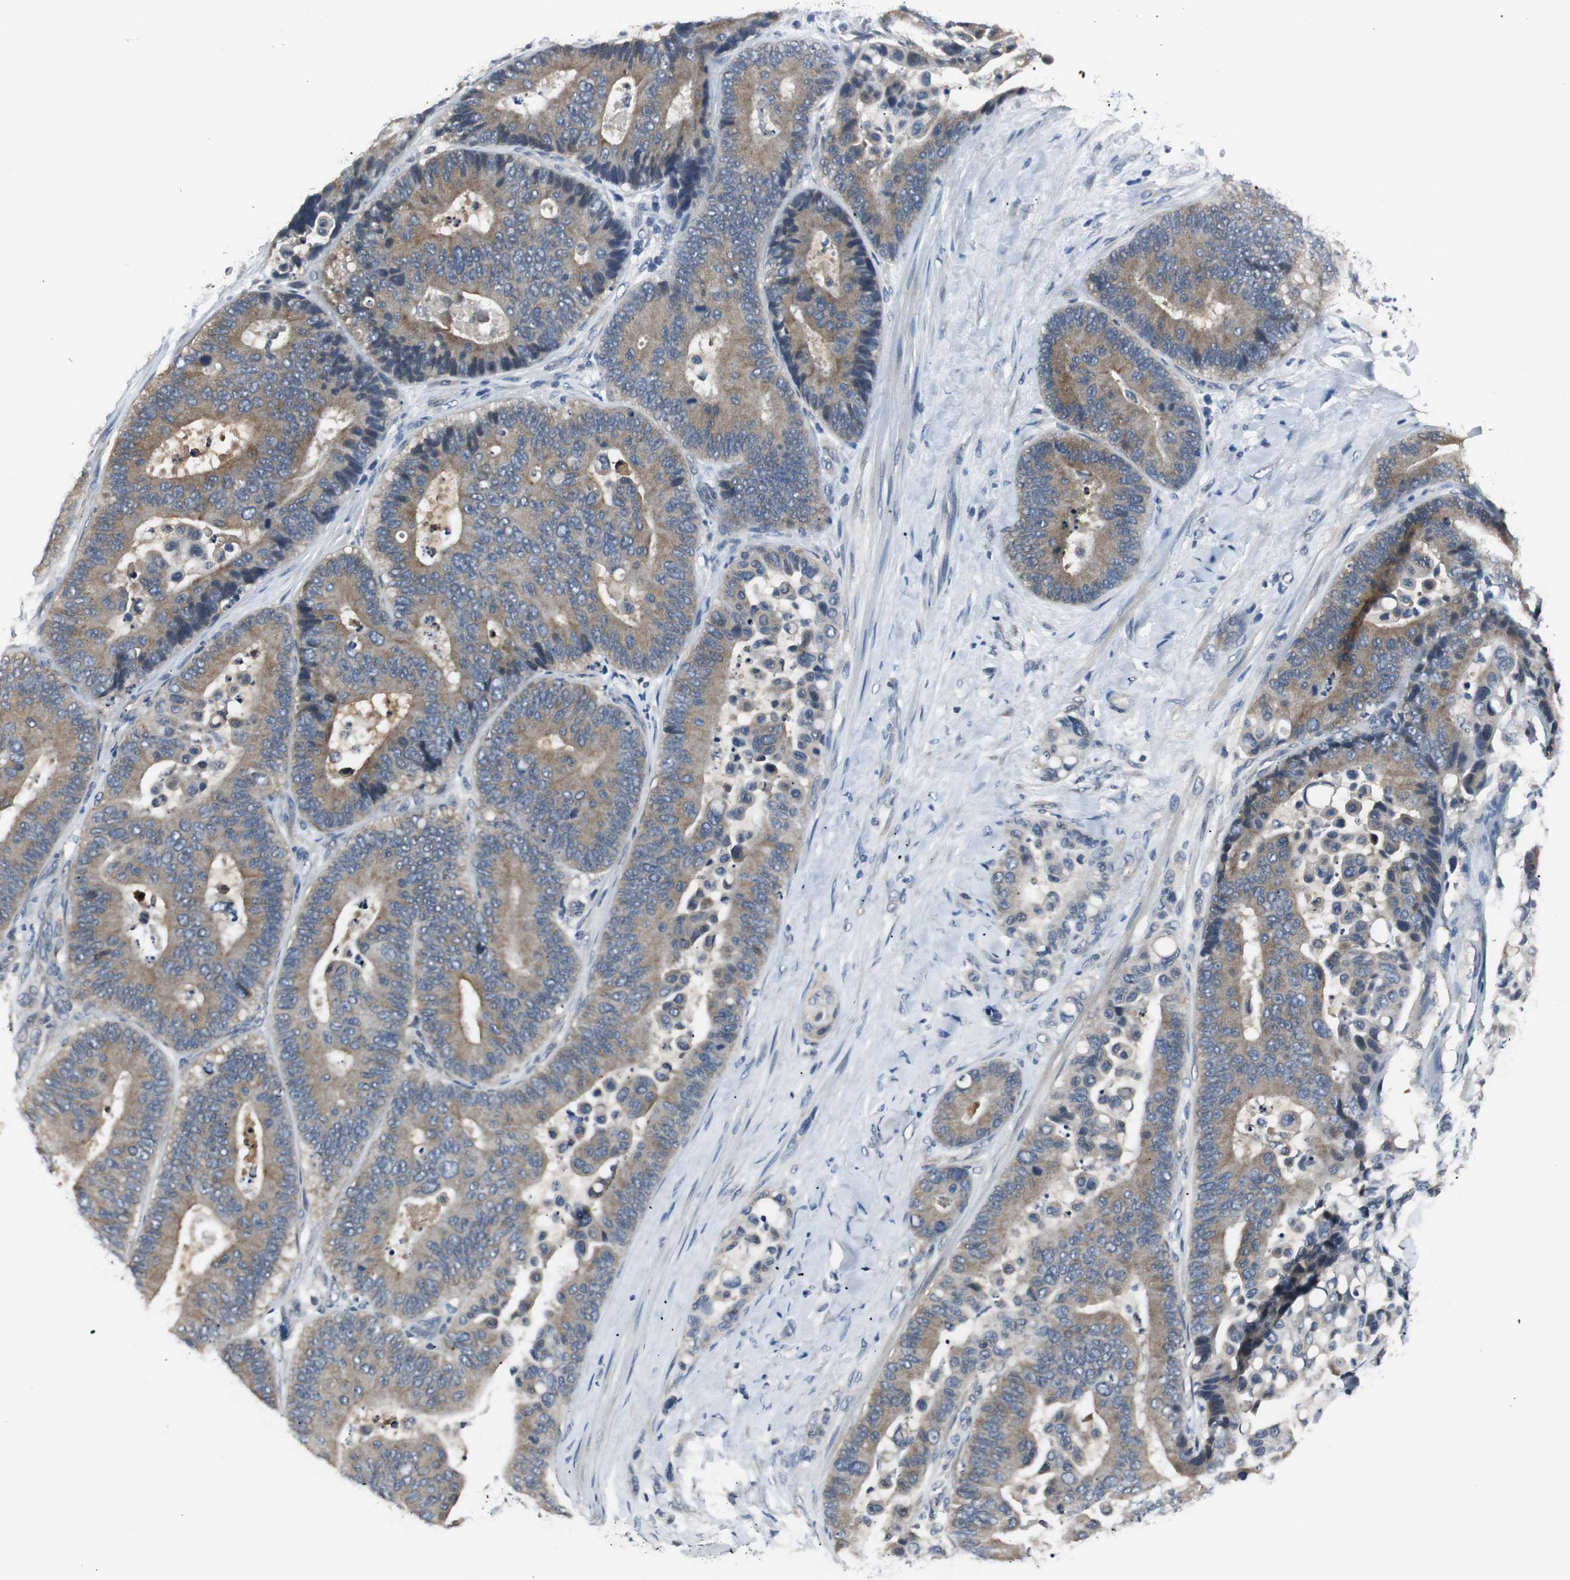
{"staining": {"intensity": "weak", "quantity": ">75%", "location": "cytoplasmic/membranous"}, "tissue": "colorectal cancer", "cell_type": "Tumor cells", "image_type": "cancer", "snomed": [{"axis": "morphology", "description": "Normal tissue, NOS"}, {"axis": "morphology", "description": "Adenocarcinoma, NOS"}, {"axis": "topography", "description": "Colon"}], "caption": "Adenocarcinoma (colorectal) stained for a protein shows weak cytoplasmic/membranous positivity in tumor cells. The protein of interest is shown in brown color, while the nuclei are stained blue.", "gene": "PTPRN2", "patient": {"sex": "male", "age": 82}}